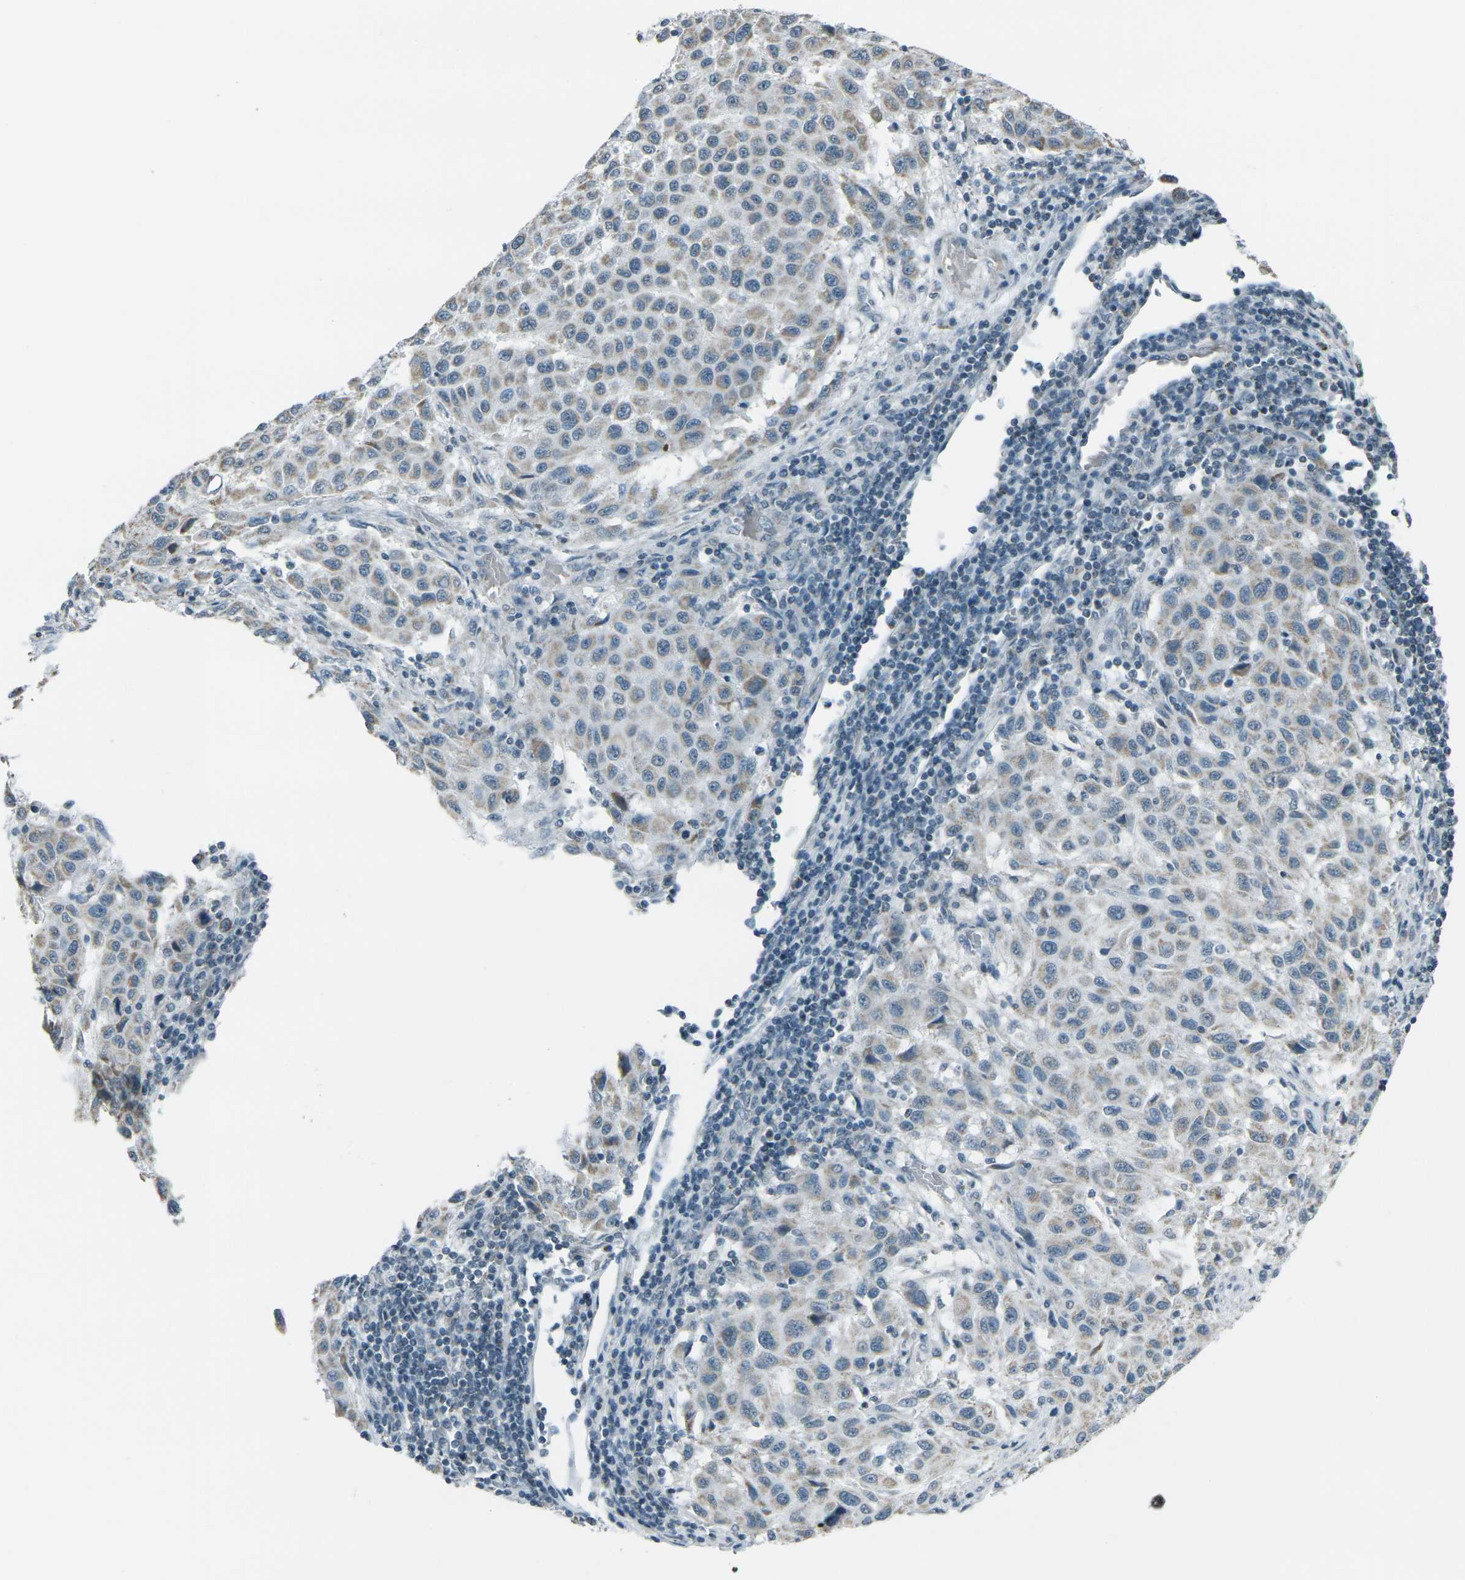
{"staining": {"intensity": "weak", "quantity": "<25%", "location": "cytoplasmic/membranous"}, "tissue": "melanoma", "cell_type": "Tumor cells", "image_type": "cancer", "snomed": [{"axis": "morphology", "description": "Malignant melanoma, Metastatic site"}, {"axis": "topography", "description": "Lymph node"}], "caption": "A high-resolution photomicrograph shows immunohistochemistry staining of malignant melanoma (metastatic site), which displays no significant expression in tumor cells.", "gene": "H2BC1", "patient": {"sex": "male", "age": 61}}